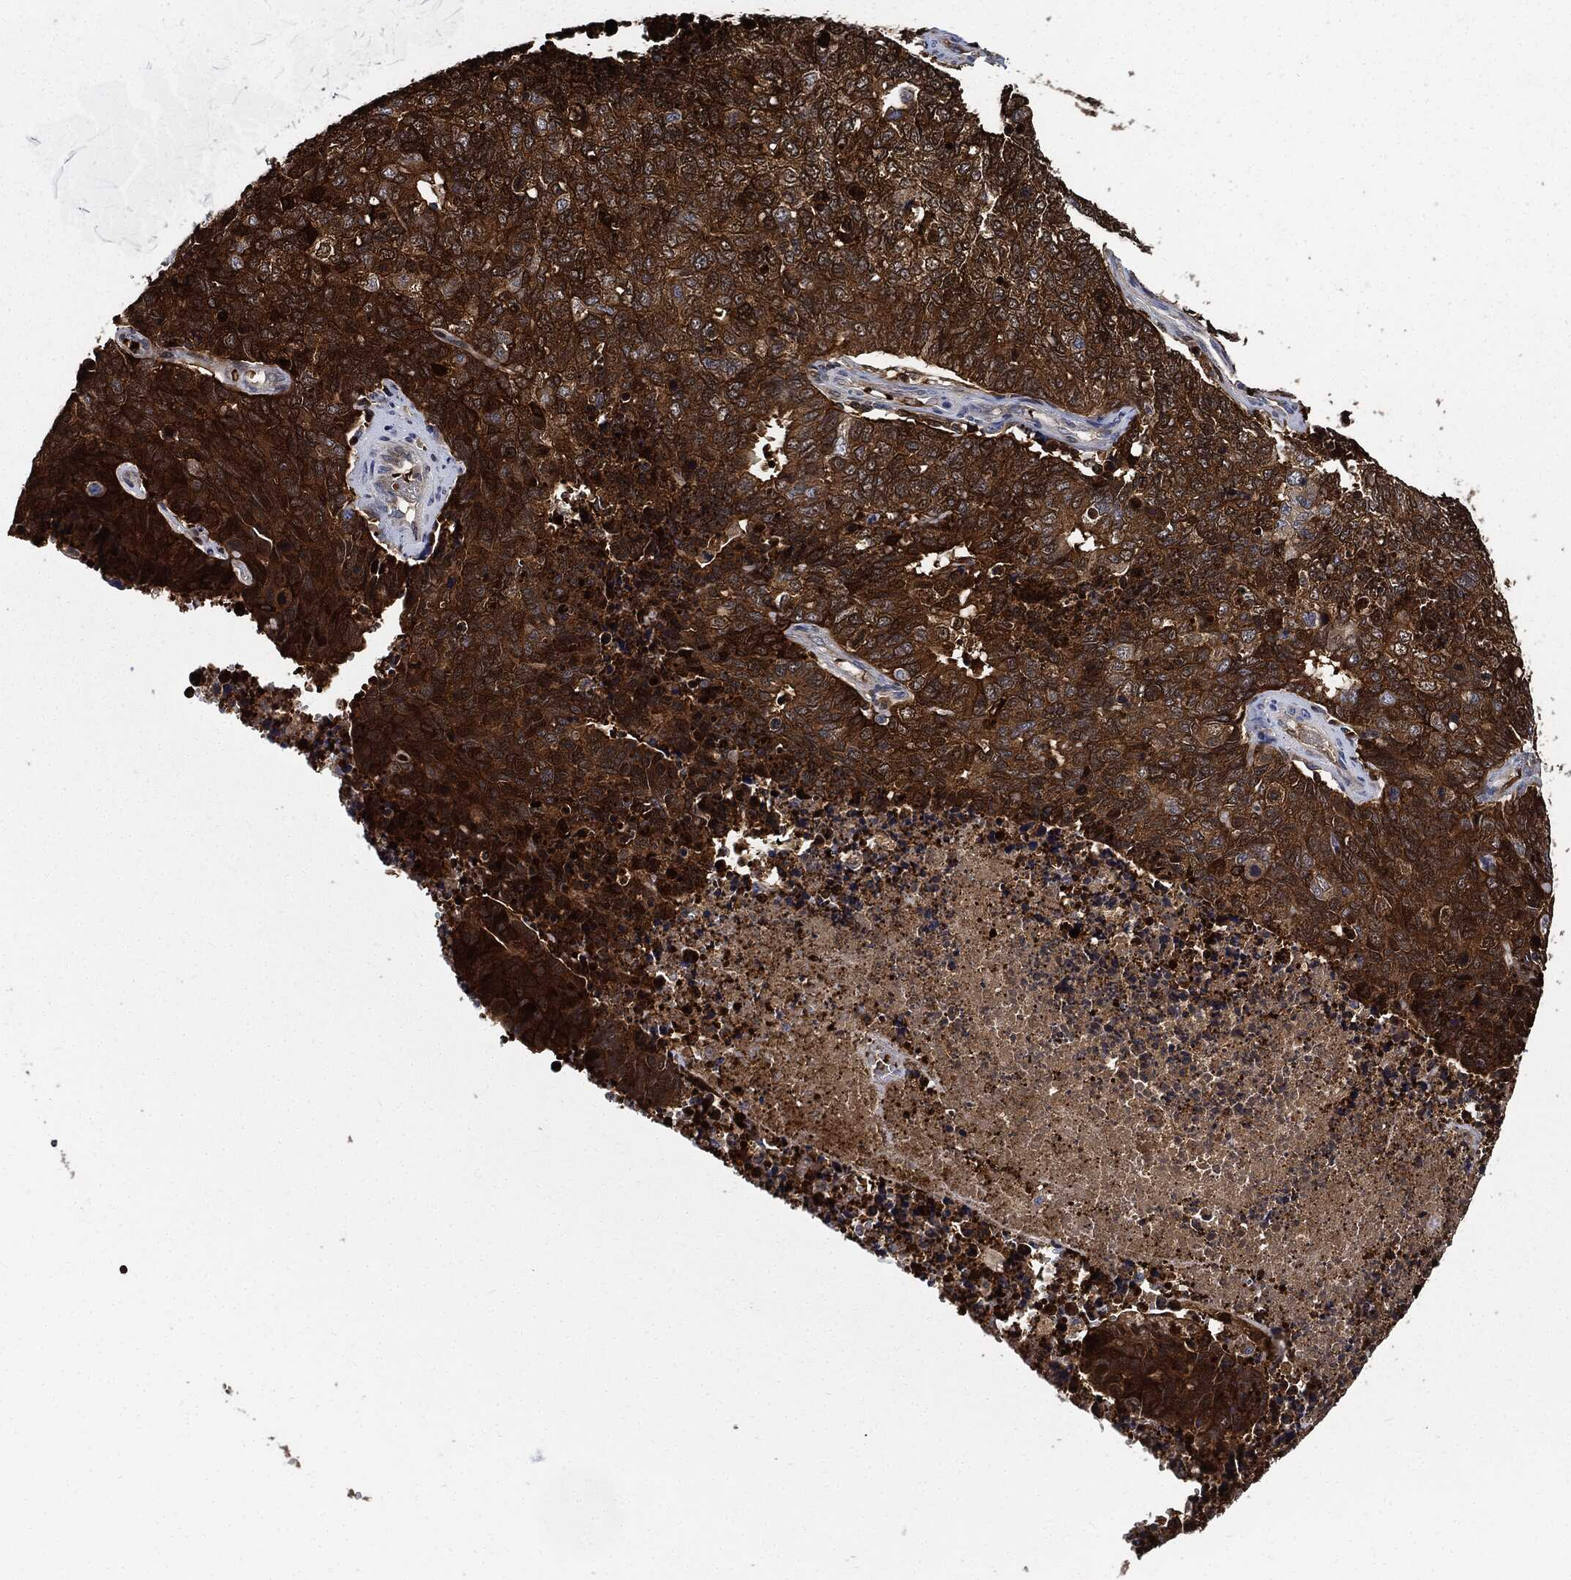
{"staining": {"intensity": "strong", "quantity": ">75%", "location": "cytoplasmic/membranous"}, "tissue": "cervical cancer", "cell_type": "Tumor cells", "image_type": "cancer", "snomed": [{"axis": "morphology", "description": "Squamous cell carcinoma, NOS"}, {"axis": "topography", "description": "Cervix"}], "caption": "Cervical cancer stained with DAB (3,3'-diaminobenzidine) immunohistochemistry reveals high levels of strong cytoplasmic/membranous staining in approximately >75% of tumor cells. (DAB (3,3'-diaminobenzidine) IHC, brown staining for protein, blue staining for nuclei).", "gene": "PRDX2", "patient": {"sex": "female", "age": 63}}